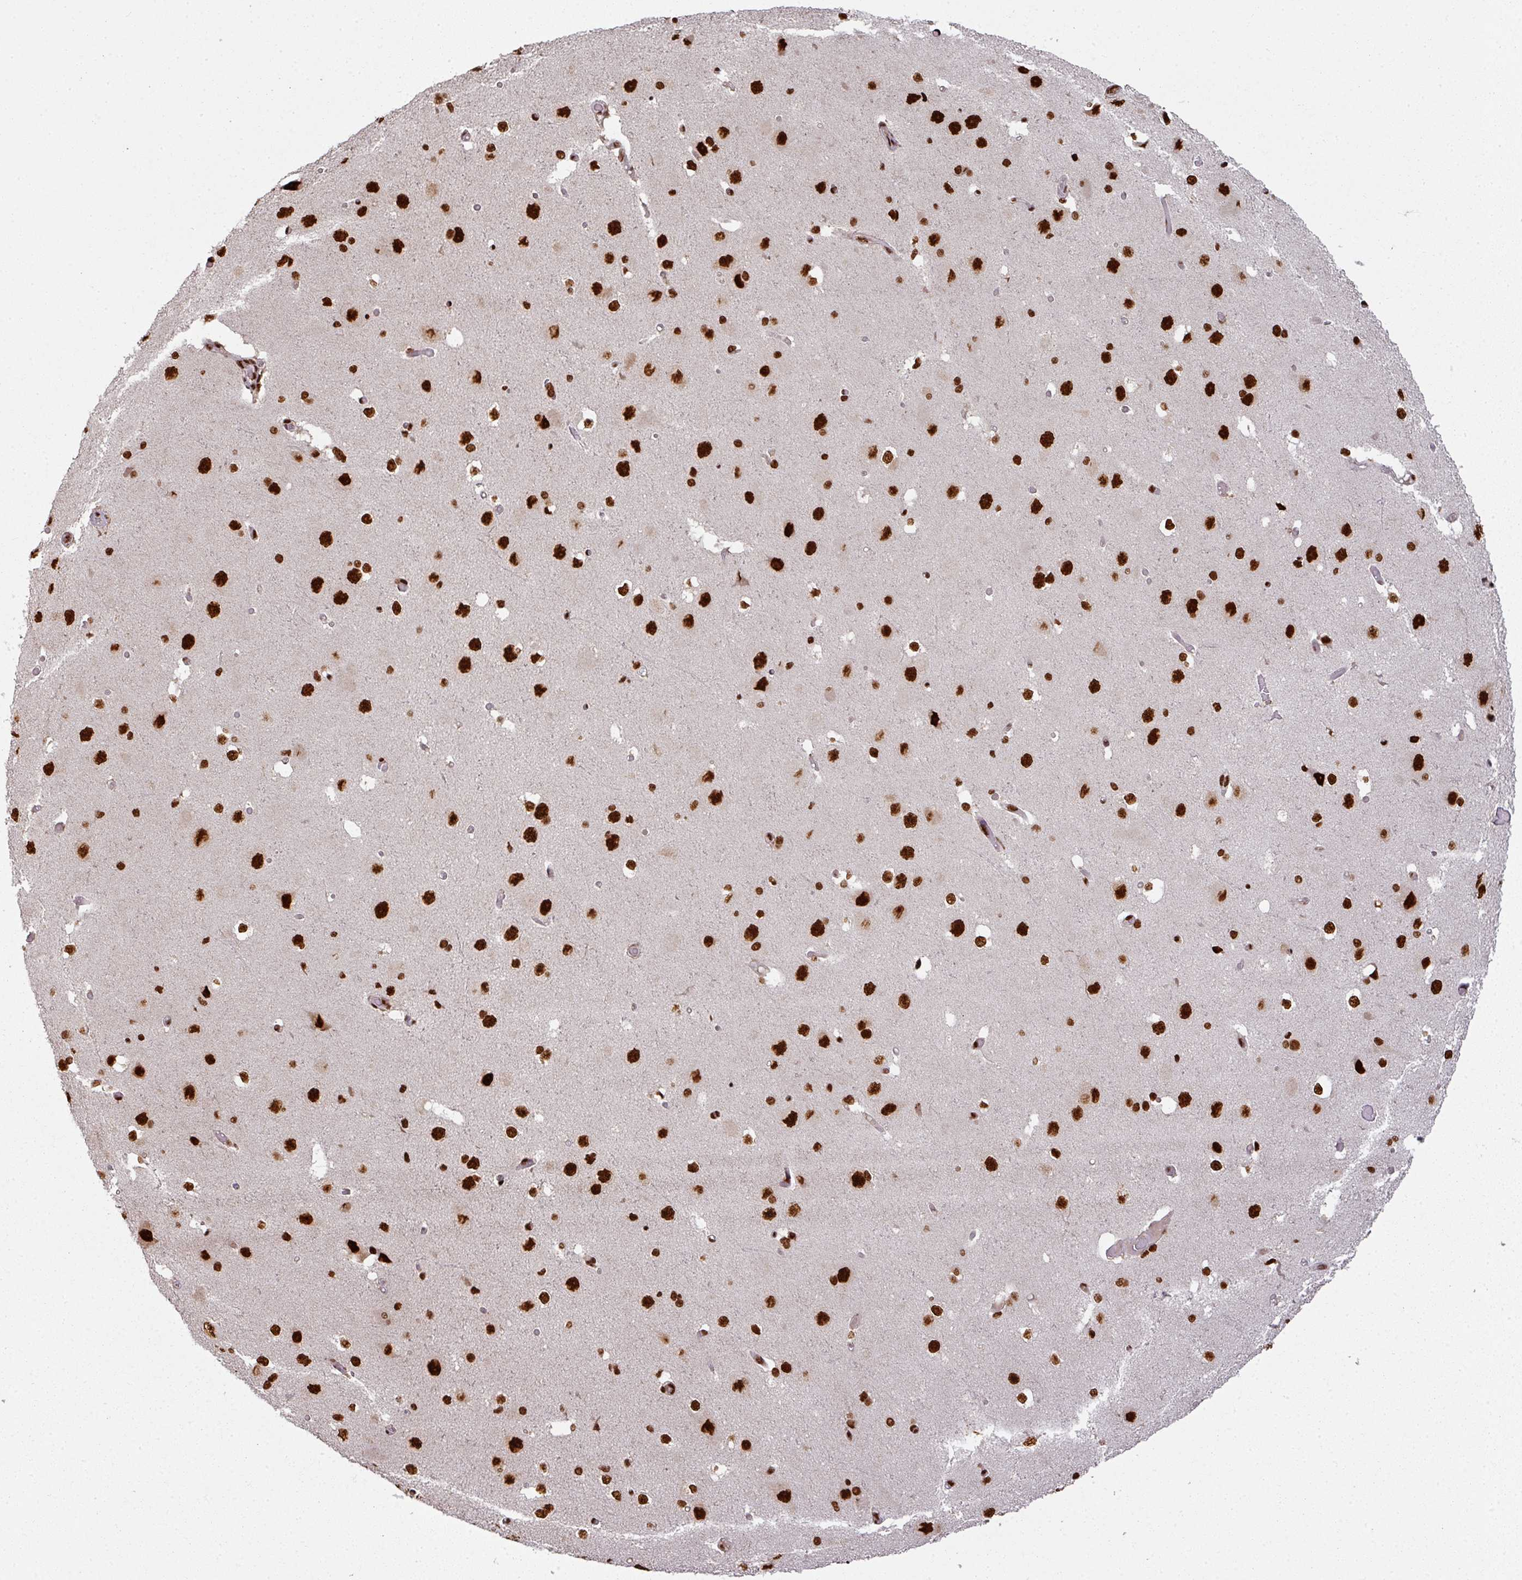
{"staining": {"intensity": "strong", "quantity": "25%-75%", "location": "nuclear"}, "tissue": "cerebral cortex", "cell_type": "Endothelial cells", "image_type": "normal", "snomed": [{"axis": "morphology", "description": "Normal tissue, NOS"}, {"axis": "morphology", "description": "Inflammation, NOS"}, {"axis": "topography", "description": "Cerebral cortex"}], "caption": "A brown stain labels strong nuclear staining of a protein in endothelial cells of unremarkable cerebral cortex.", "gene": "SIK3", "patient": {"sex": "male", "age": 6}}